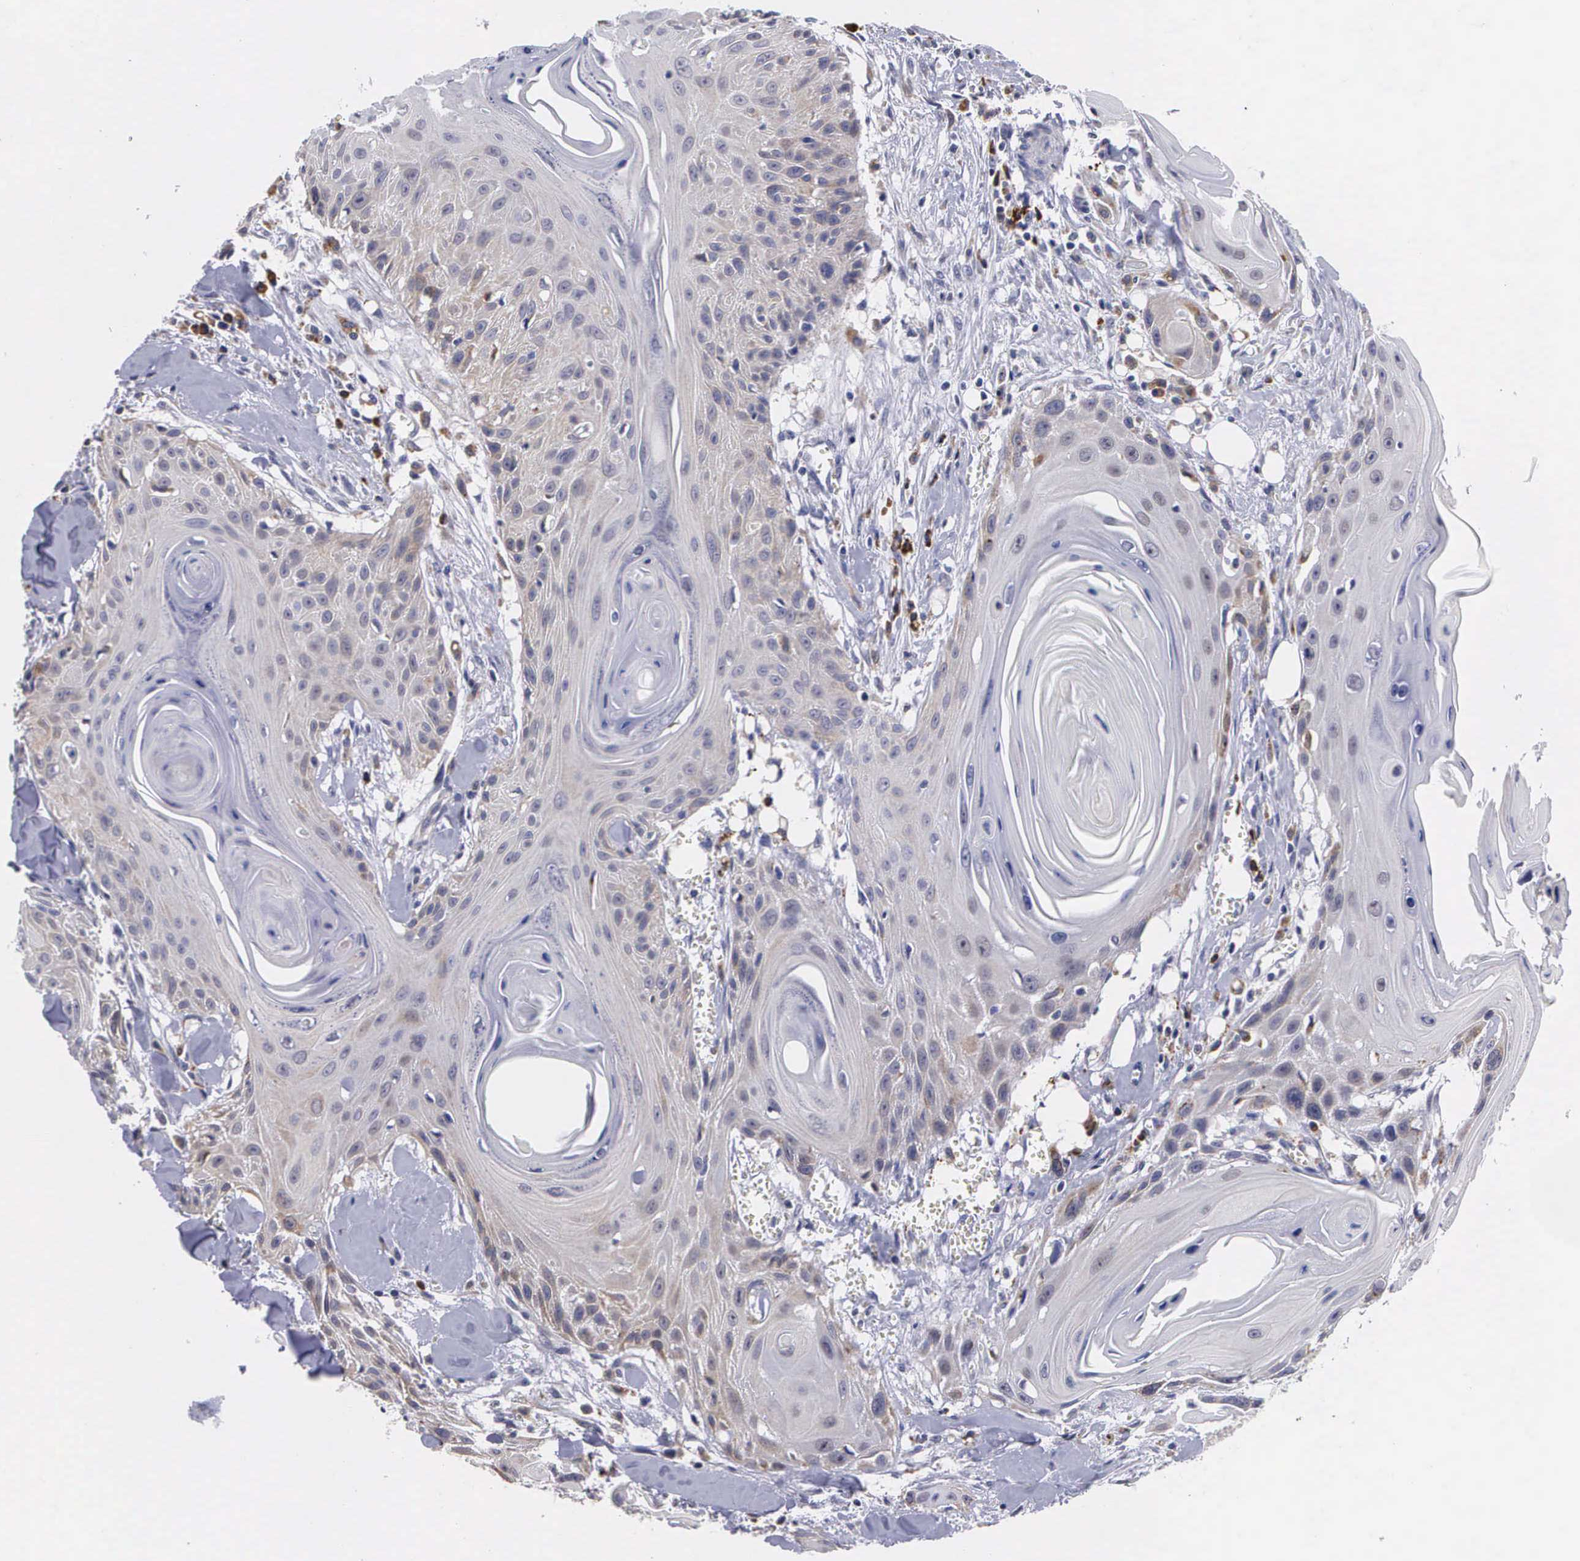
{"staining": {"intensity": "weak", "quantity": "<25%", "location": "cytoplasmic/membranous"}, "tissue": "head and neck cancer", "cell_type": "Tumor cells", "image_type": "cancer", "snomed": [{"axis": "morphology", "description": "Squamous cell carcinoma, NOS"}, {"axis": "morphology", "description": "Squamous cell carcinoma, metastatic, NOS"}, {"axis": "topography", "description": "Lymph node"}, {"axis": "topography", "description": "Salivary gland"}, {"axis": "topography", "description": "Head-Neck"}], "caption": "Immunohistochemical staining of human head and neck cancer (metastatic squamous cell carcinoma) exhibits no significant staining in tumor cells.", "gene": "CRELD2", "patient": {"sex": "female", "age": 74}}